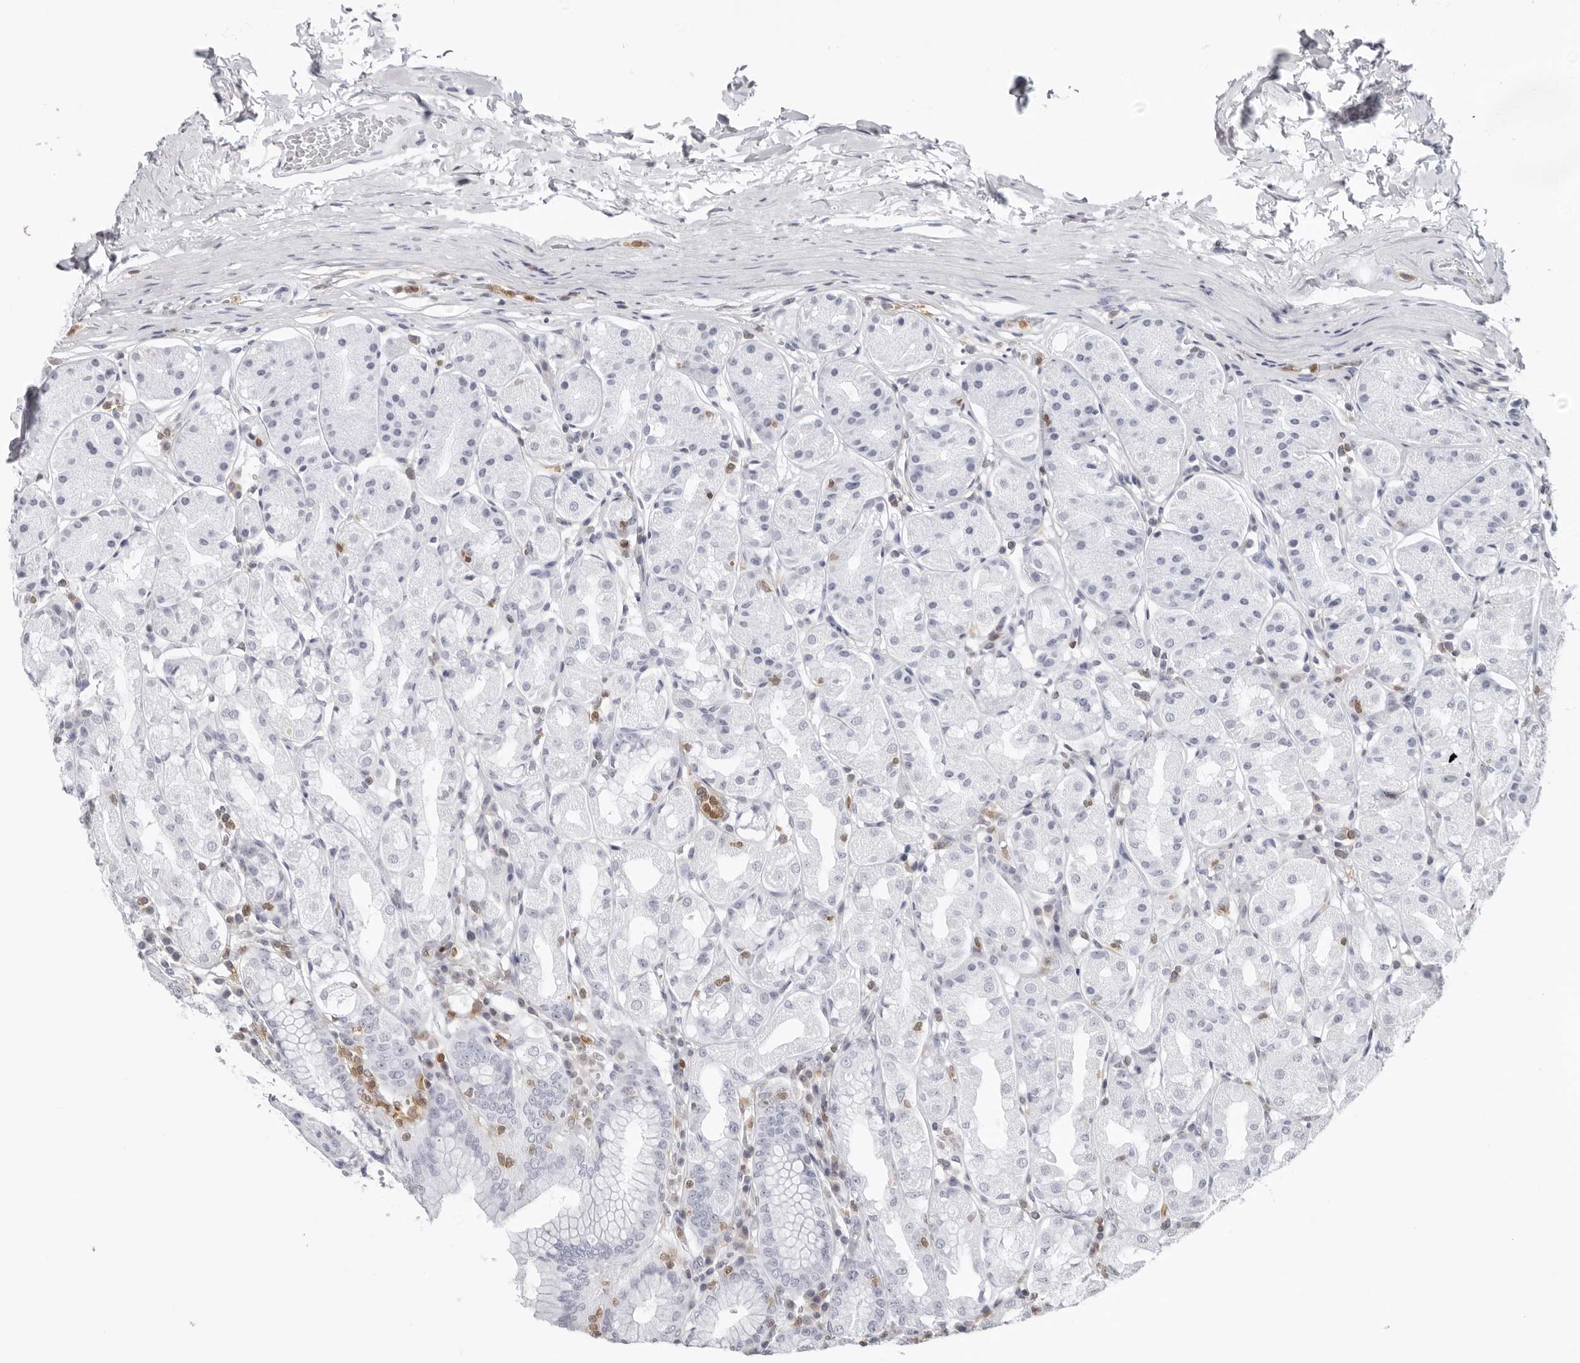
{"staining": {"intensity": "negative", "quantity": "none", "location": "none"}, "tissue": "stomach", "cell_type": "Glandular cells", "image_type": "normal", "snomed": [{"axis": "morphology", "description": "Normal tissue, NOS"}, {"axis": "topography", "description": "Stomach"}, {"axis": "topography", "description": "Stomach, lower"}], "caption": "Human stomach stained for a protein using immunohistochemistry displays no expression in glandular cells.", "gene": "FMNL1", "patient": {"sex": "female", "age": 56}}